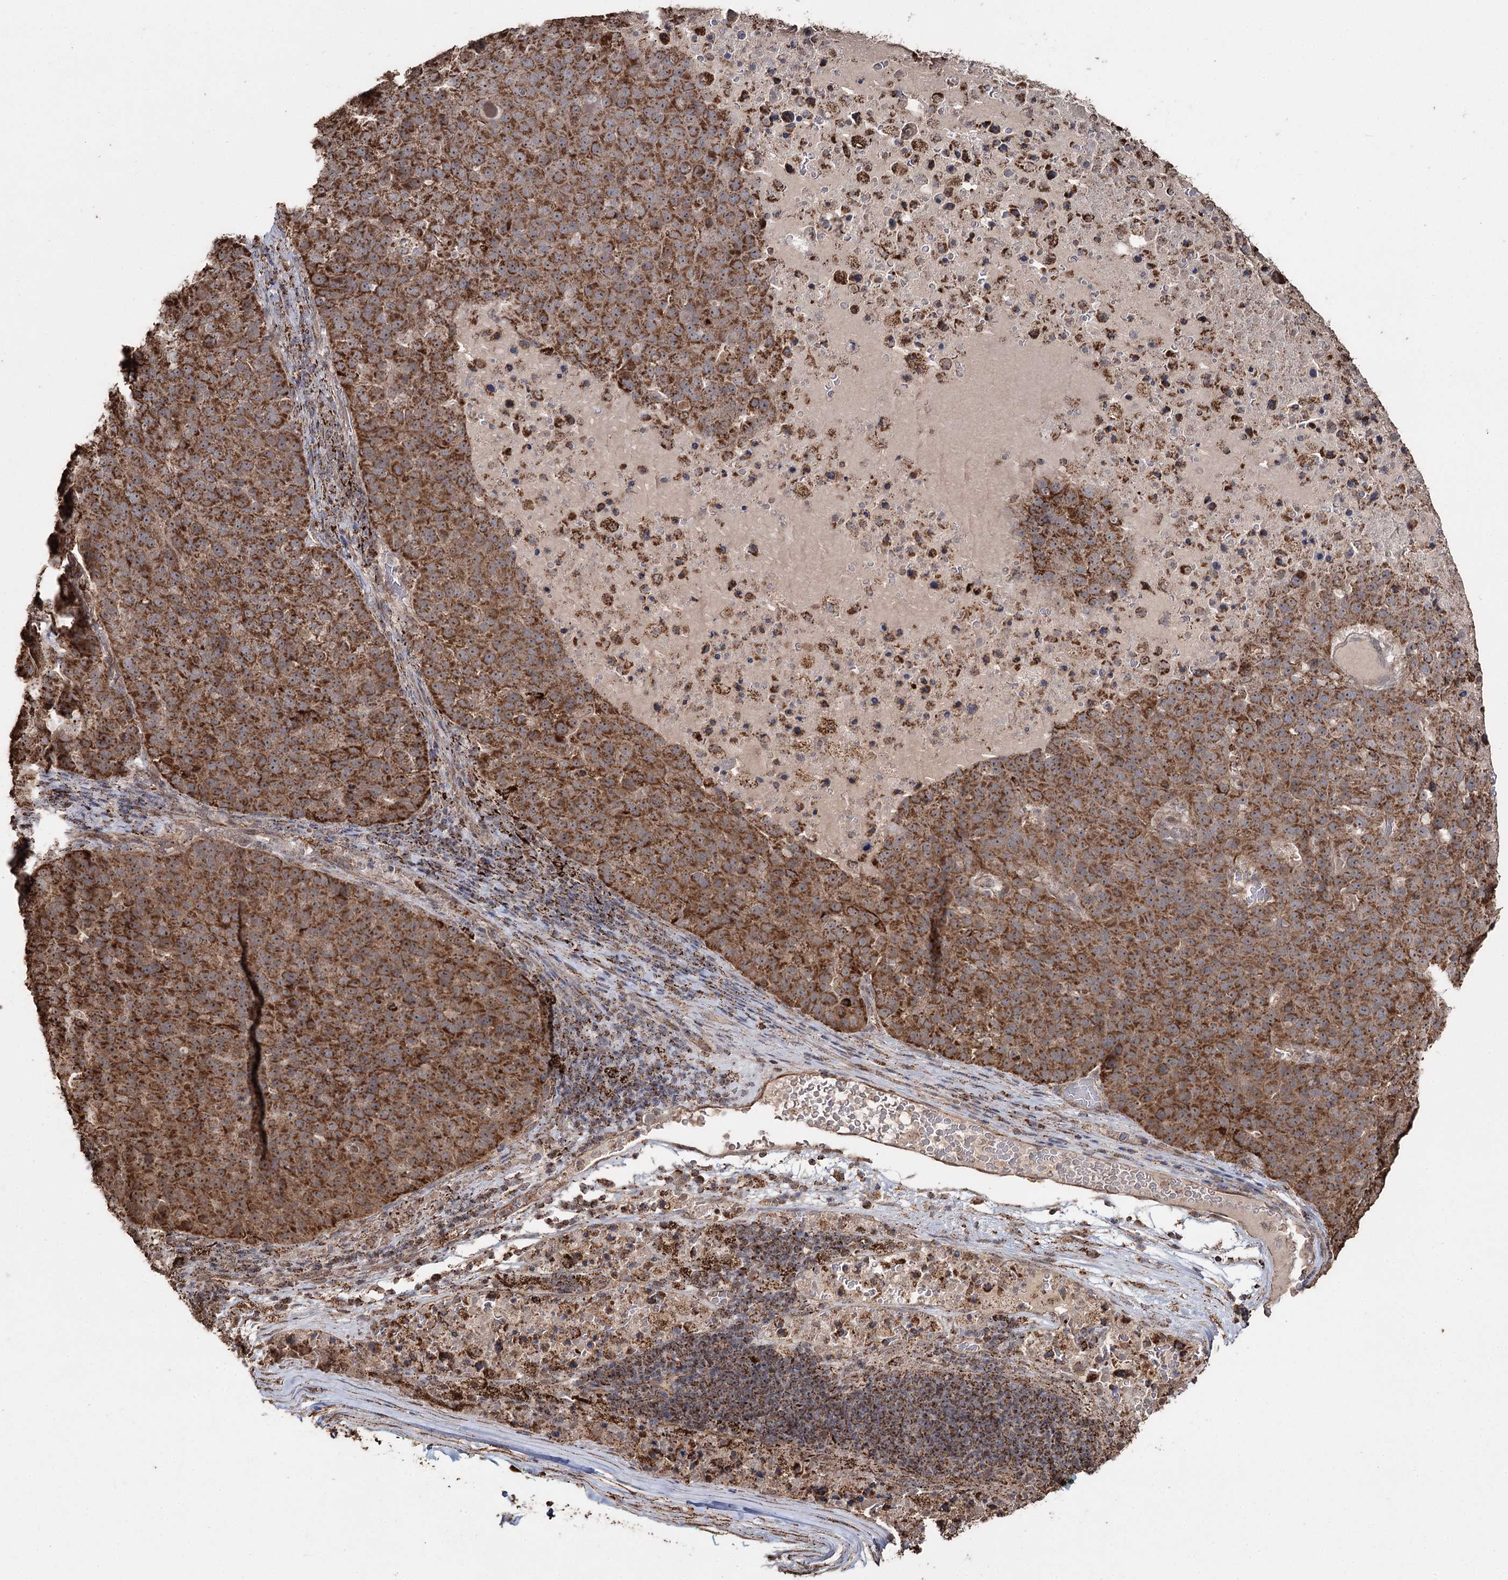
{"staining": {"intensity": "strong", "quantity": ">75%", "location": "cytoplasmic/membranous"}, "tissue": "pancreatic cancer", "cell_type": "Tumor cells", "image_type": "cancer", "snomed": [{"axis": "morphology", "description": "Adenocarcinoma, NOS"}, {"axis": "topography", "description": "Pancreas"}], "caption": "Immunohistochemistry (IHC) image of human pancreatic adenocarcinoma stained for a protein (brown), which displays high levels of strong cytoplasmic/membranous positivity in approximately >75% of tumor cells.", "gene": "SLF2", "patient": {"sex": "female", "age": 61}}